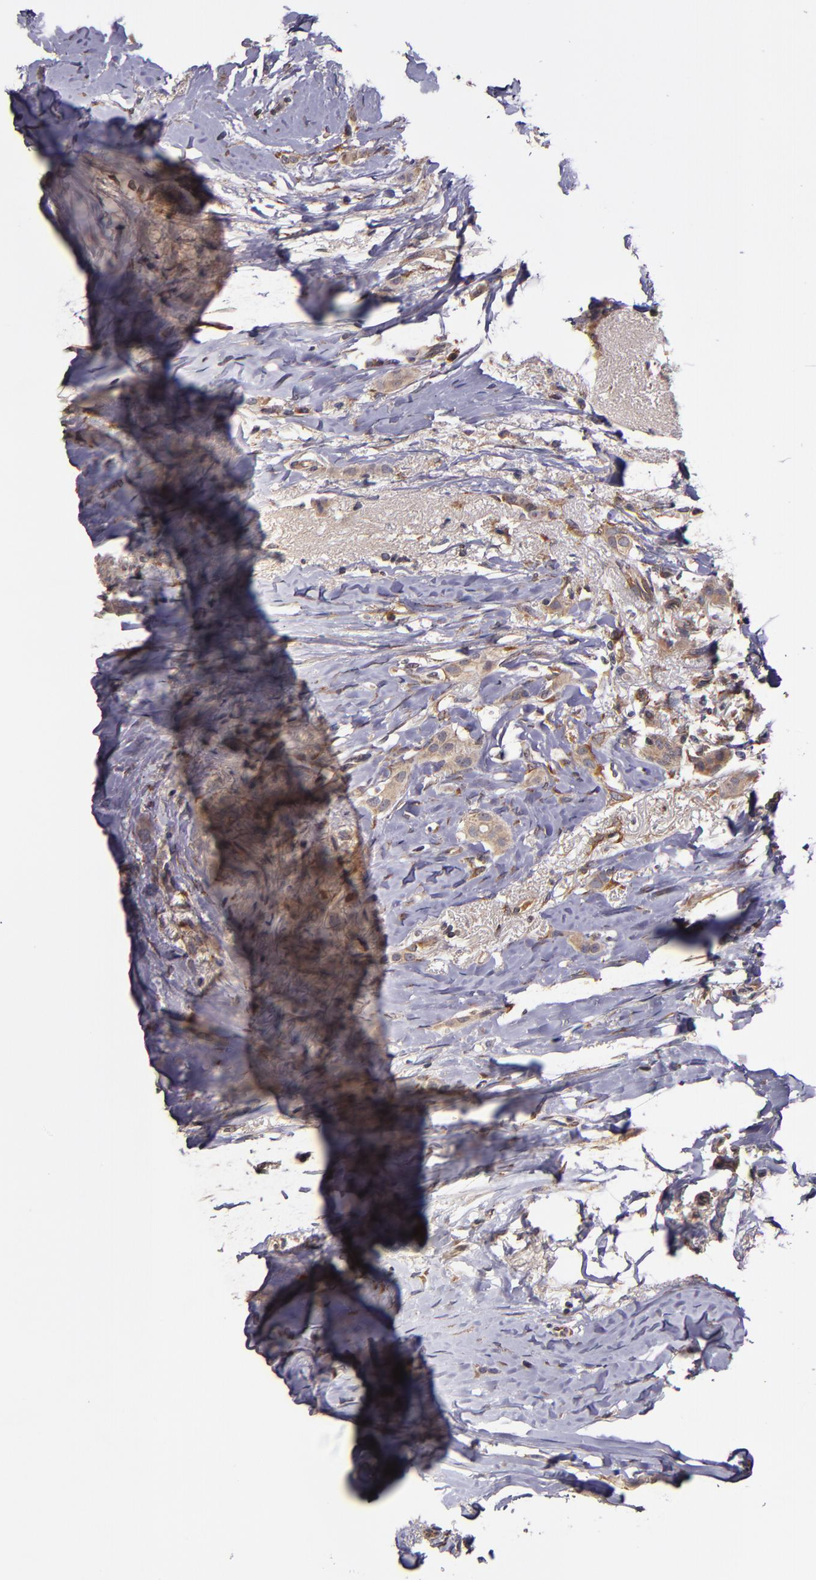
{"staining": {"intensity": "weak", "quantity": ">75%", "location": "cytoplasmic/membranous"}, "tissue": "breast cancer", "cell_type": "Tumor cells", "image_type": "cancer", "snomed": [{"axis": "morphology", "description": "Lobular carcinoma"}, {"axis": "topography", "description": "Breast"}], "caption": "Immunohistochemistry (IHC) staining of breast cancer, which shows low levels of weak cytoplasmic/membranous staining in about >75% of tumor cells indicating weak cytoplasmic/membranous protein expression. The staining was performed using DAB (3,3'-diaminobenzidine) (brown) for protein detection and nuclei were counterstained in hematoxylin (blue).", "gene": "PRAF2", "patient": {"sex": "female", "age": 55}}